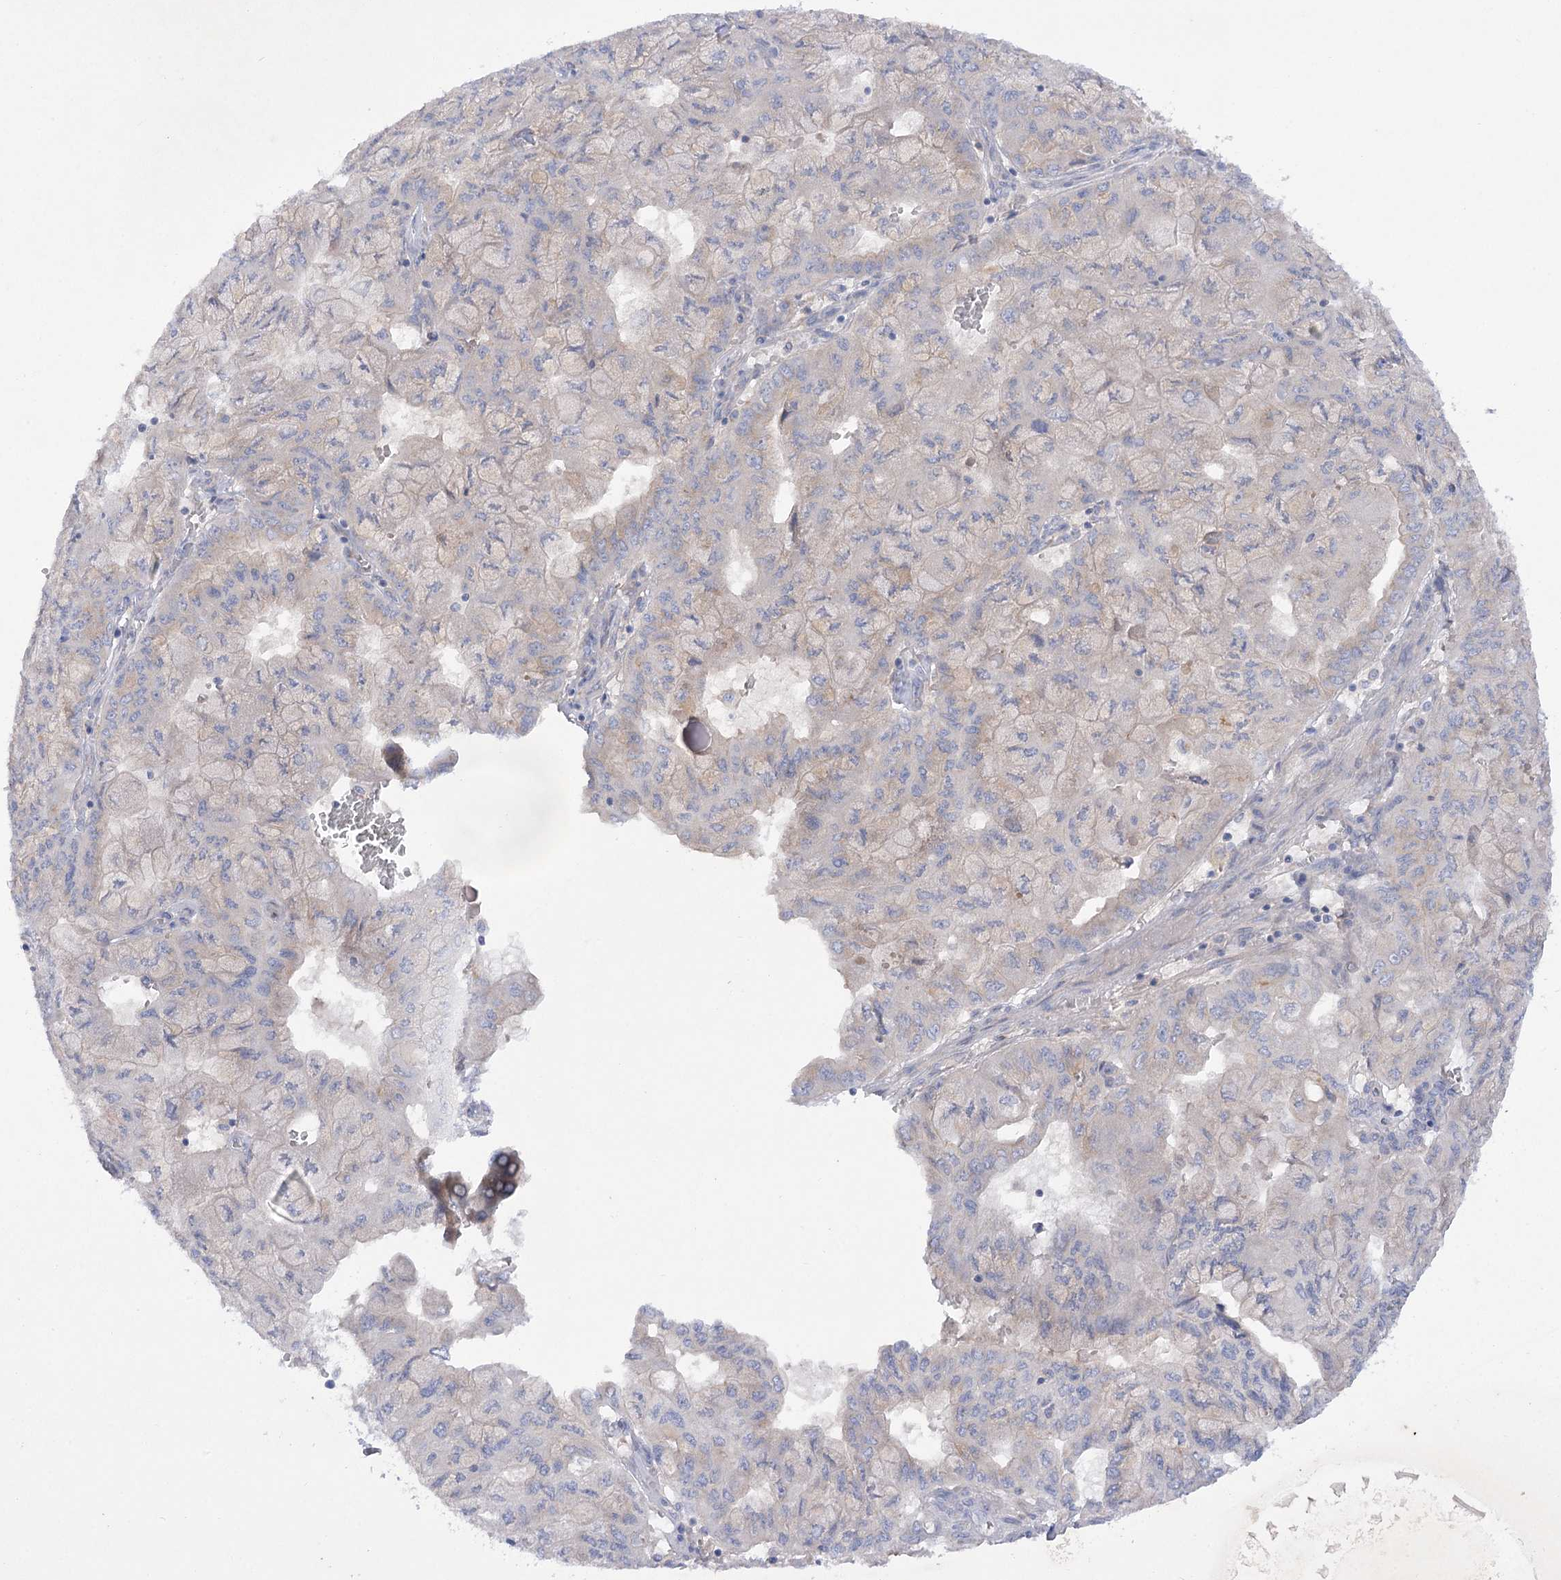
{"staining": {"intensity": "negative", "quantity": "none", "location": "none"}, "tissue": "pancreatic cancer", "cell_type": "Tumor cells", "image_type": "cancer", "snomed": [{"axis": "morphology", "description": "Adenocarcinoma, NOS"}, {"axis": "topography", "description": "Pancreas"}], "caption": "Tumor cells are negative for protein expression in human pancreatic cancer.", "gene": "GBF1", "patient": {"sex": "male", "age": 51}}